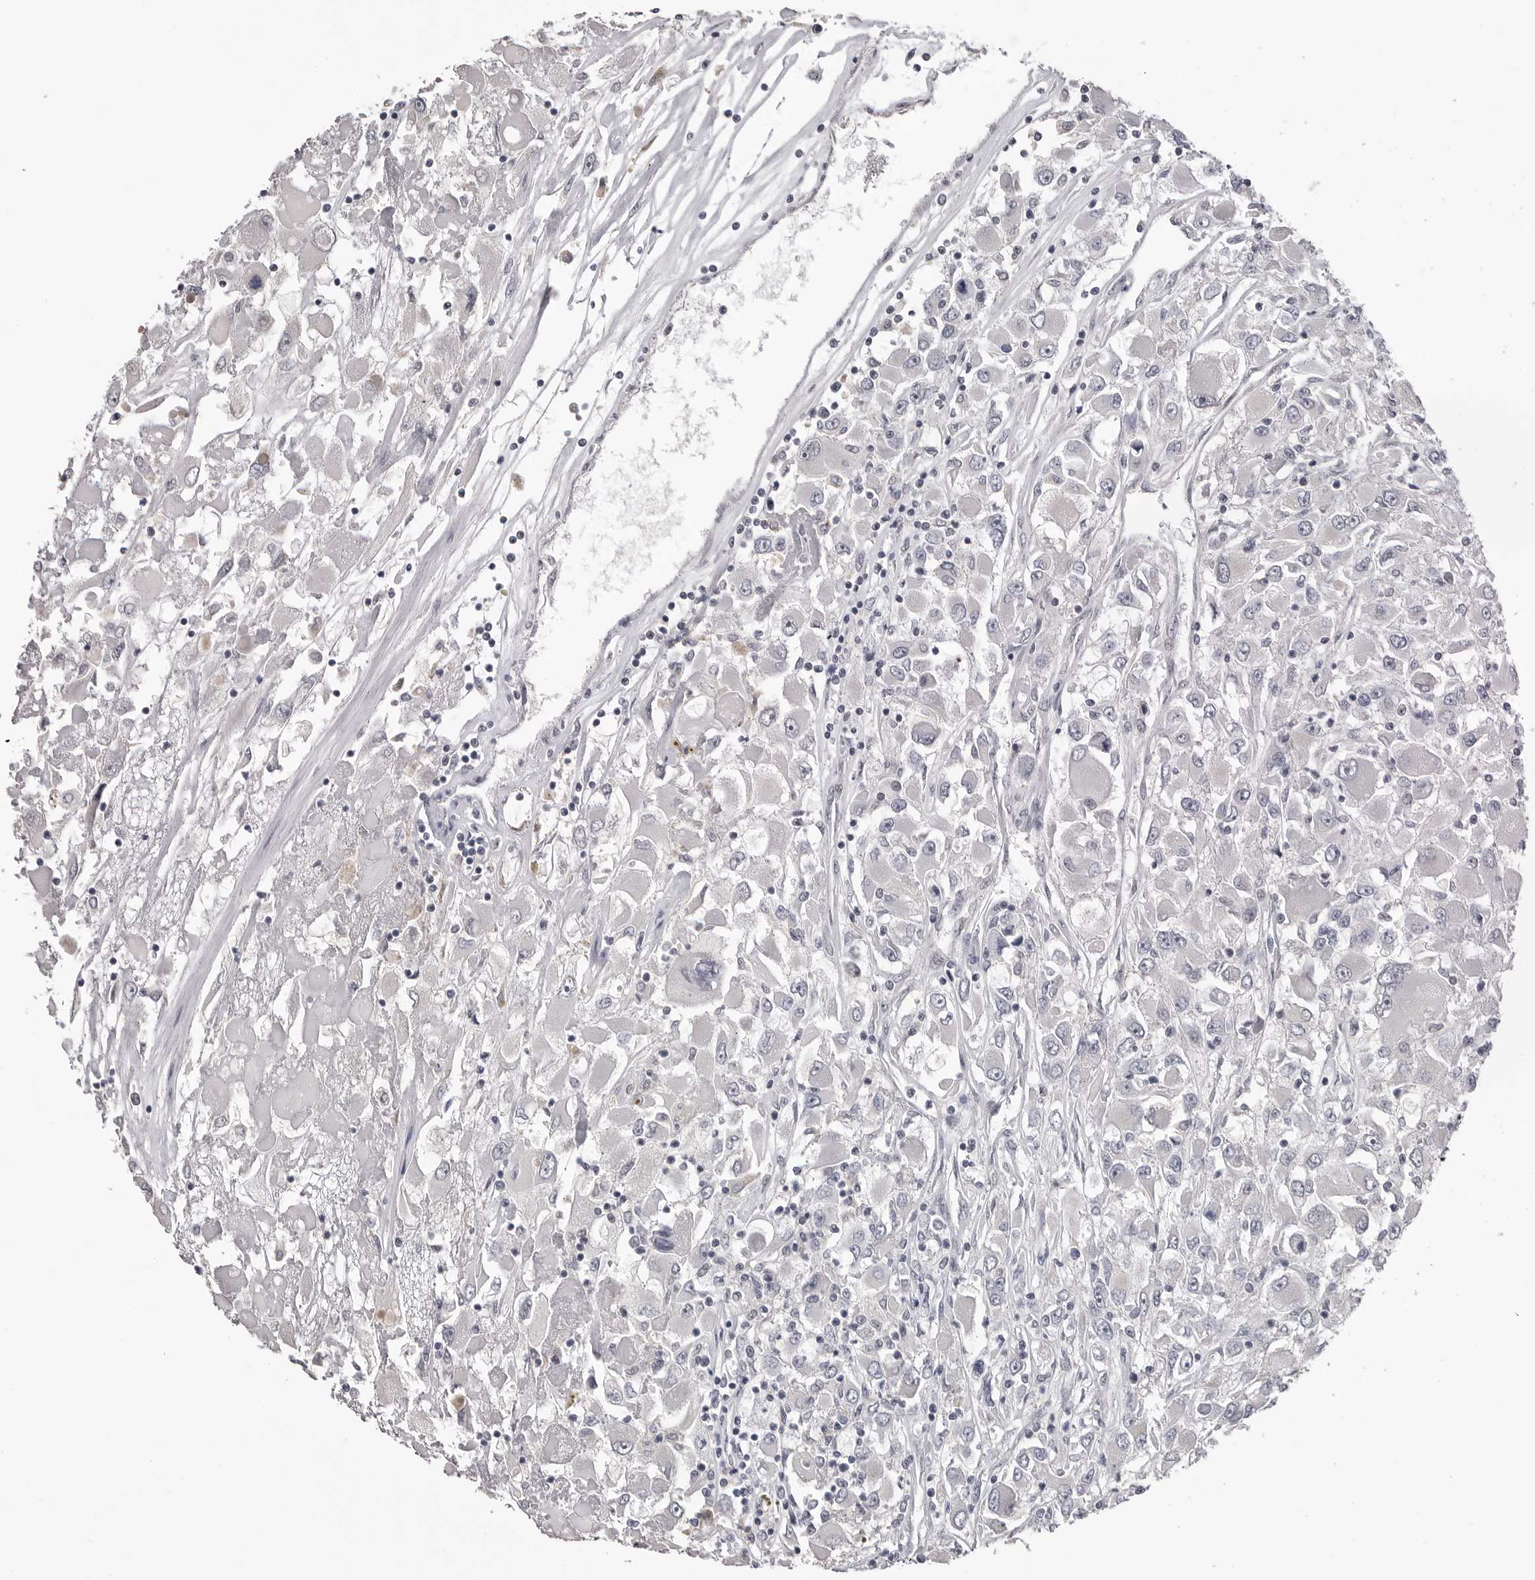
{"staining": {"intensity": "negative", "quantity": "none", "location": "none"}, "tissue": "renal cancer", "cell_type": "Tumor cells", "image_type": "cancer", "snomed": [{"axis": "morphology", "description": "Adenocarcinoma, NOS"}, {"axis": "topography", "description": "Kidney"}], "caption": "The photomicrograph exhibits no significant expression in tumor cells of renal cancer (adenocarcinoma).", "gene": "DLG2", "patient": {"sex": "female", "age": 52}}